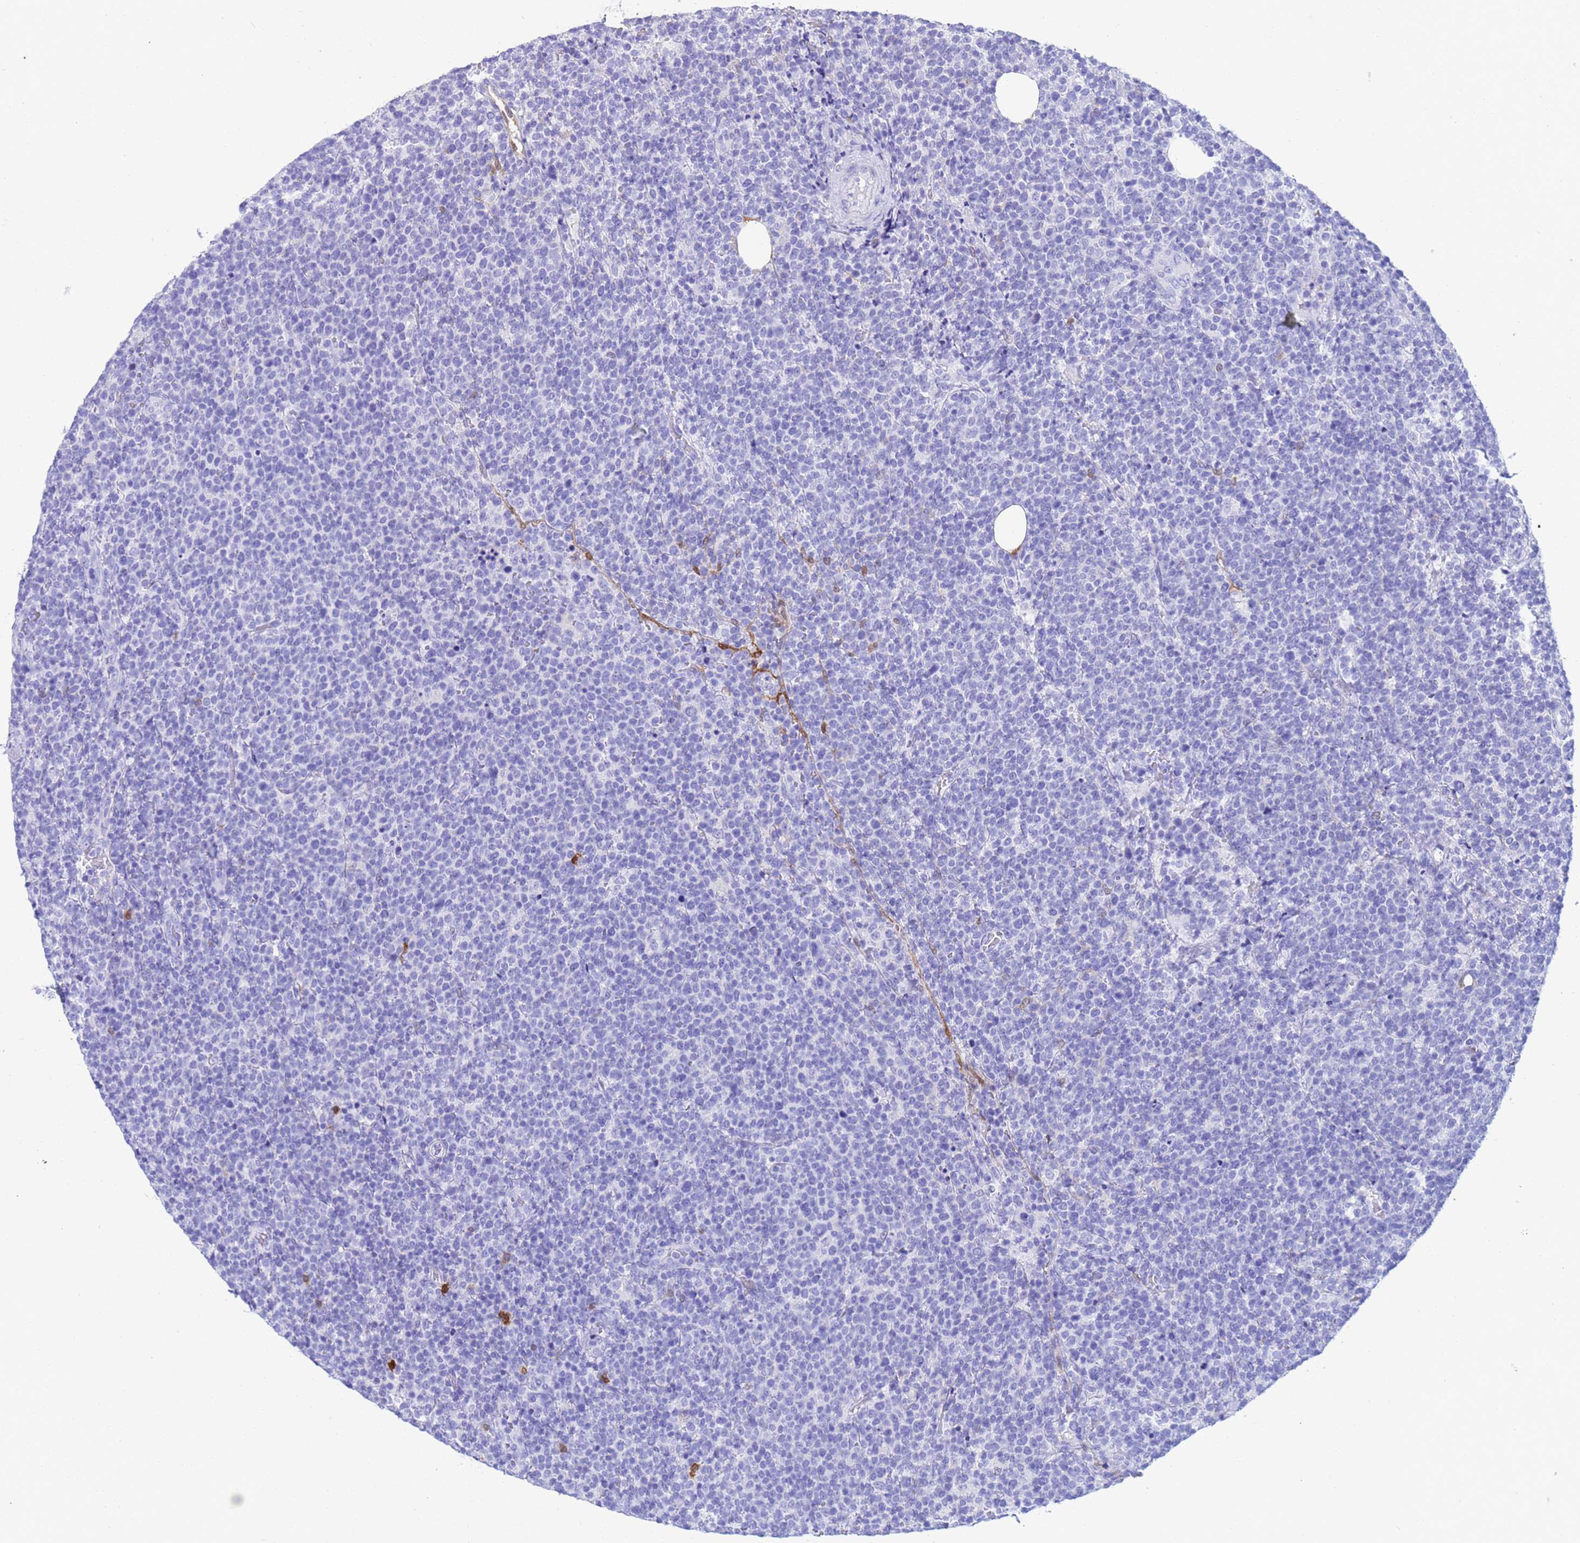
{"staining": {"intensity": "negative", "quantity": "none", "location": "none"}, "tissue": "lymphoma", "cell_type": "Tumor cells", "image_type": "cancer", "snomed": [{"axis": "morphology", "description": "Malignant lymphoma, non-Hodgkin's type, High grade"}, {"axis": "topography", "description": "Lymph node"}], "caption": "Tumor cells are negative for protein expression in human malignant lymphoma, non-Hodgkin's type (high-grade).", "gene": "AKR1C2", "patient": {"sex": "male", "age": 61}}